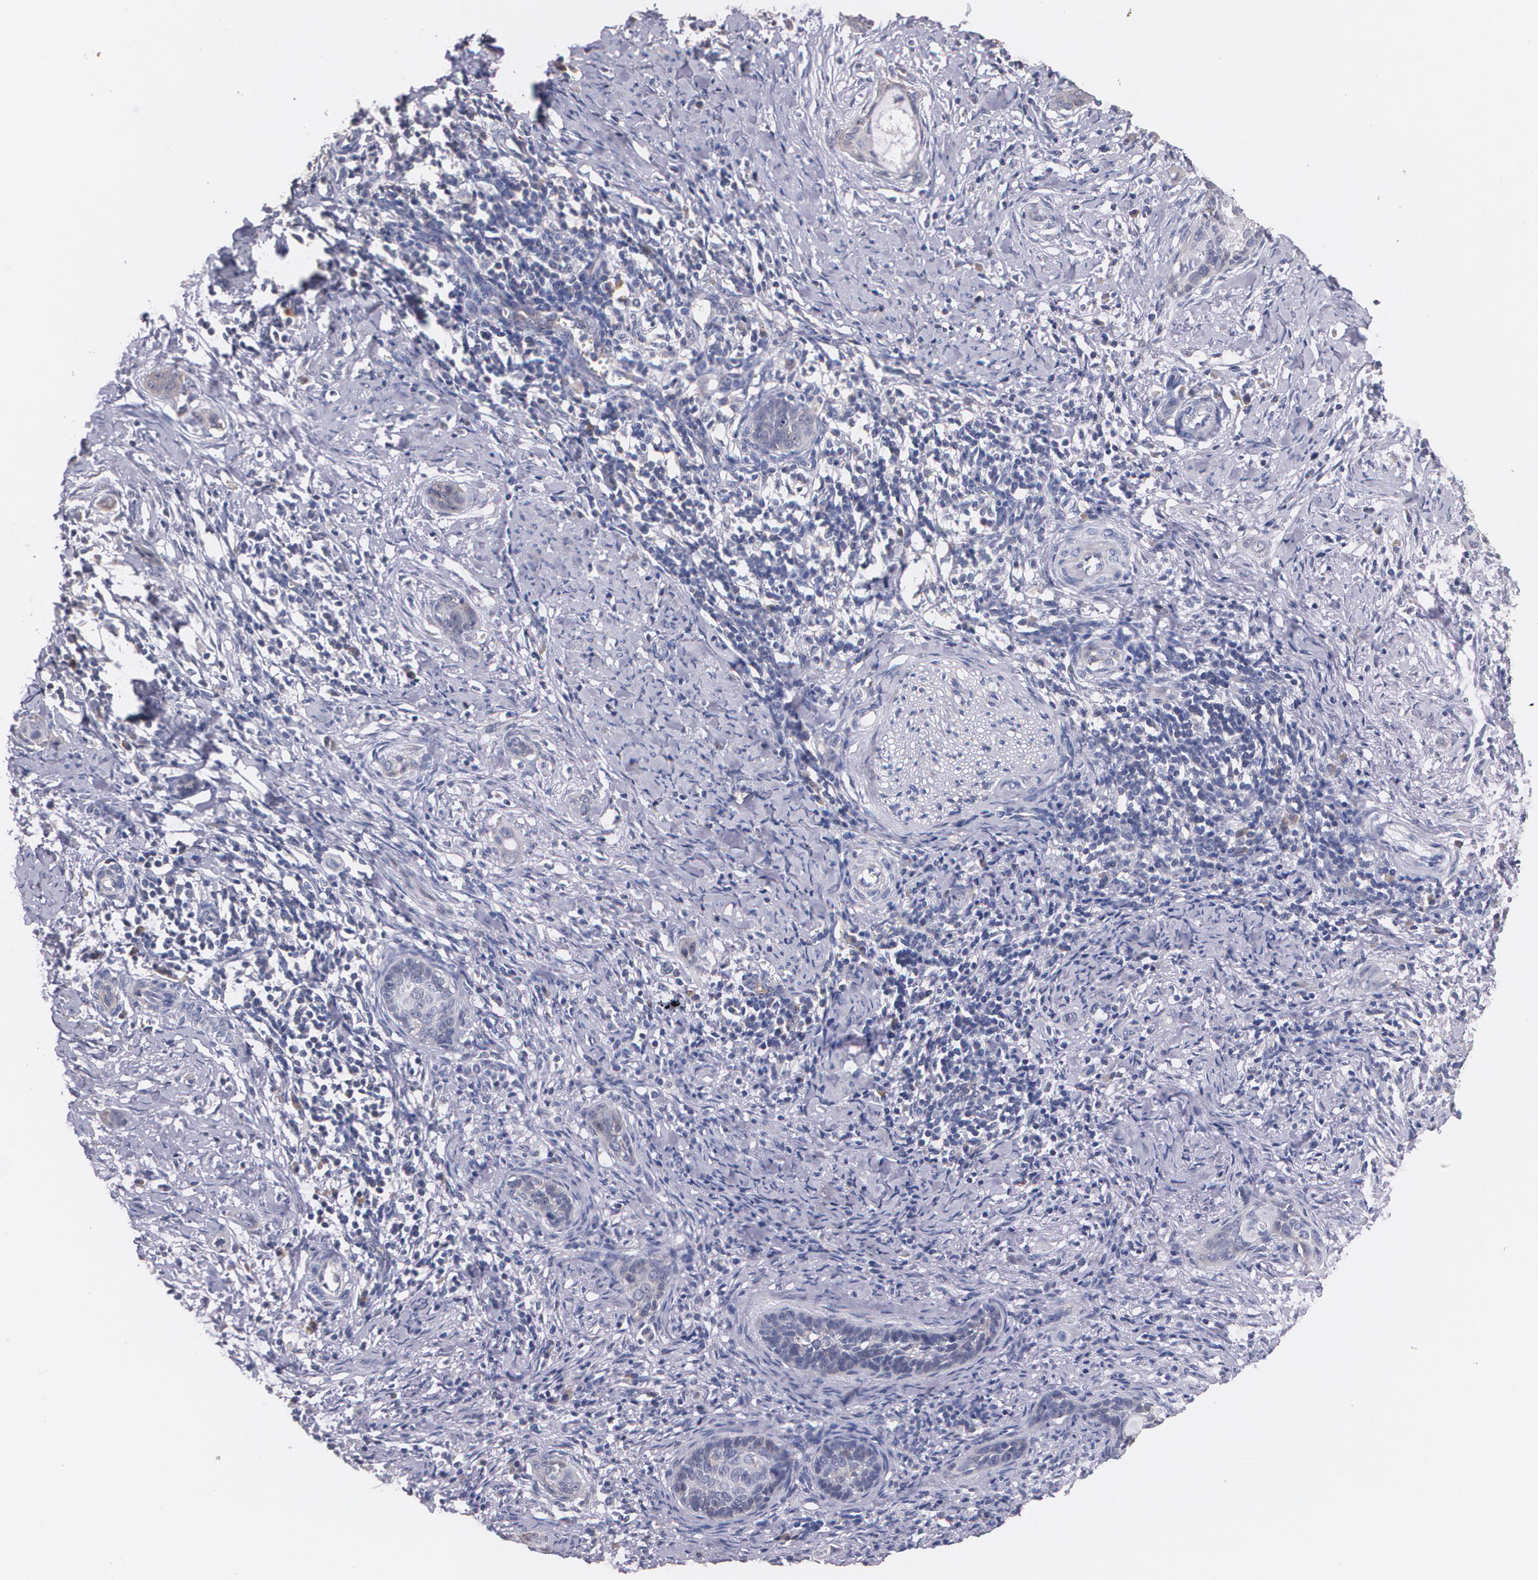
{"staining": {"intensity": "weak", "quantity": "<25%", "location": "cytoplasmic/membranous"}, "tissue": "cervical cancer", "cell_type": "Tumor cells", "image_type": "cancer", "snomed": [{"axis": "morphology", "description": "Squamous cell carcinoma, NOS"}, {"axis": "topography", "description": "Cervix"}], "caption": "The immunohistochemistry histopathology image has no significant expression in tumor cells of cervical cancer tissue.", "gene": "AMBP", "patient": {"sex": "female", "age": 33}}